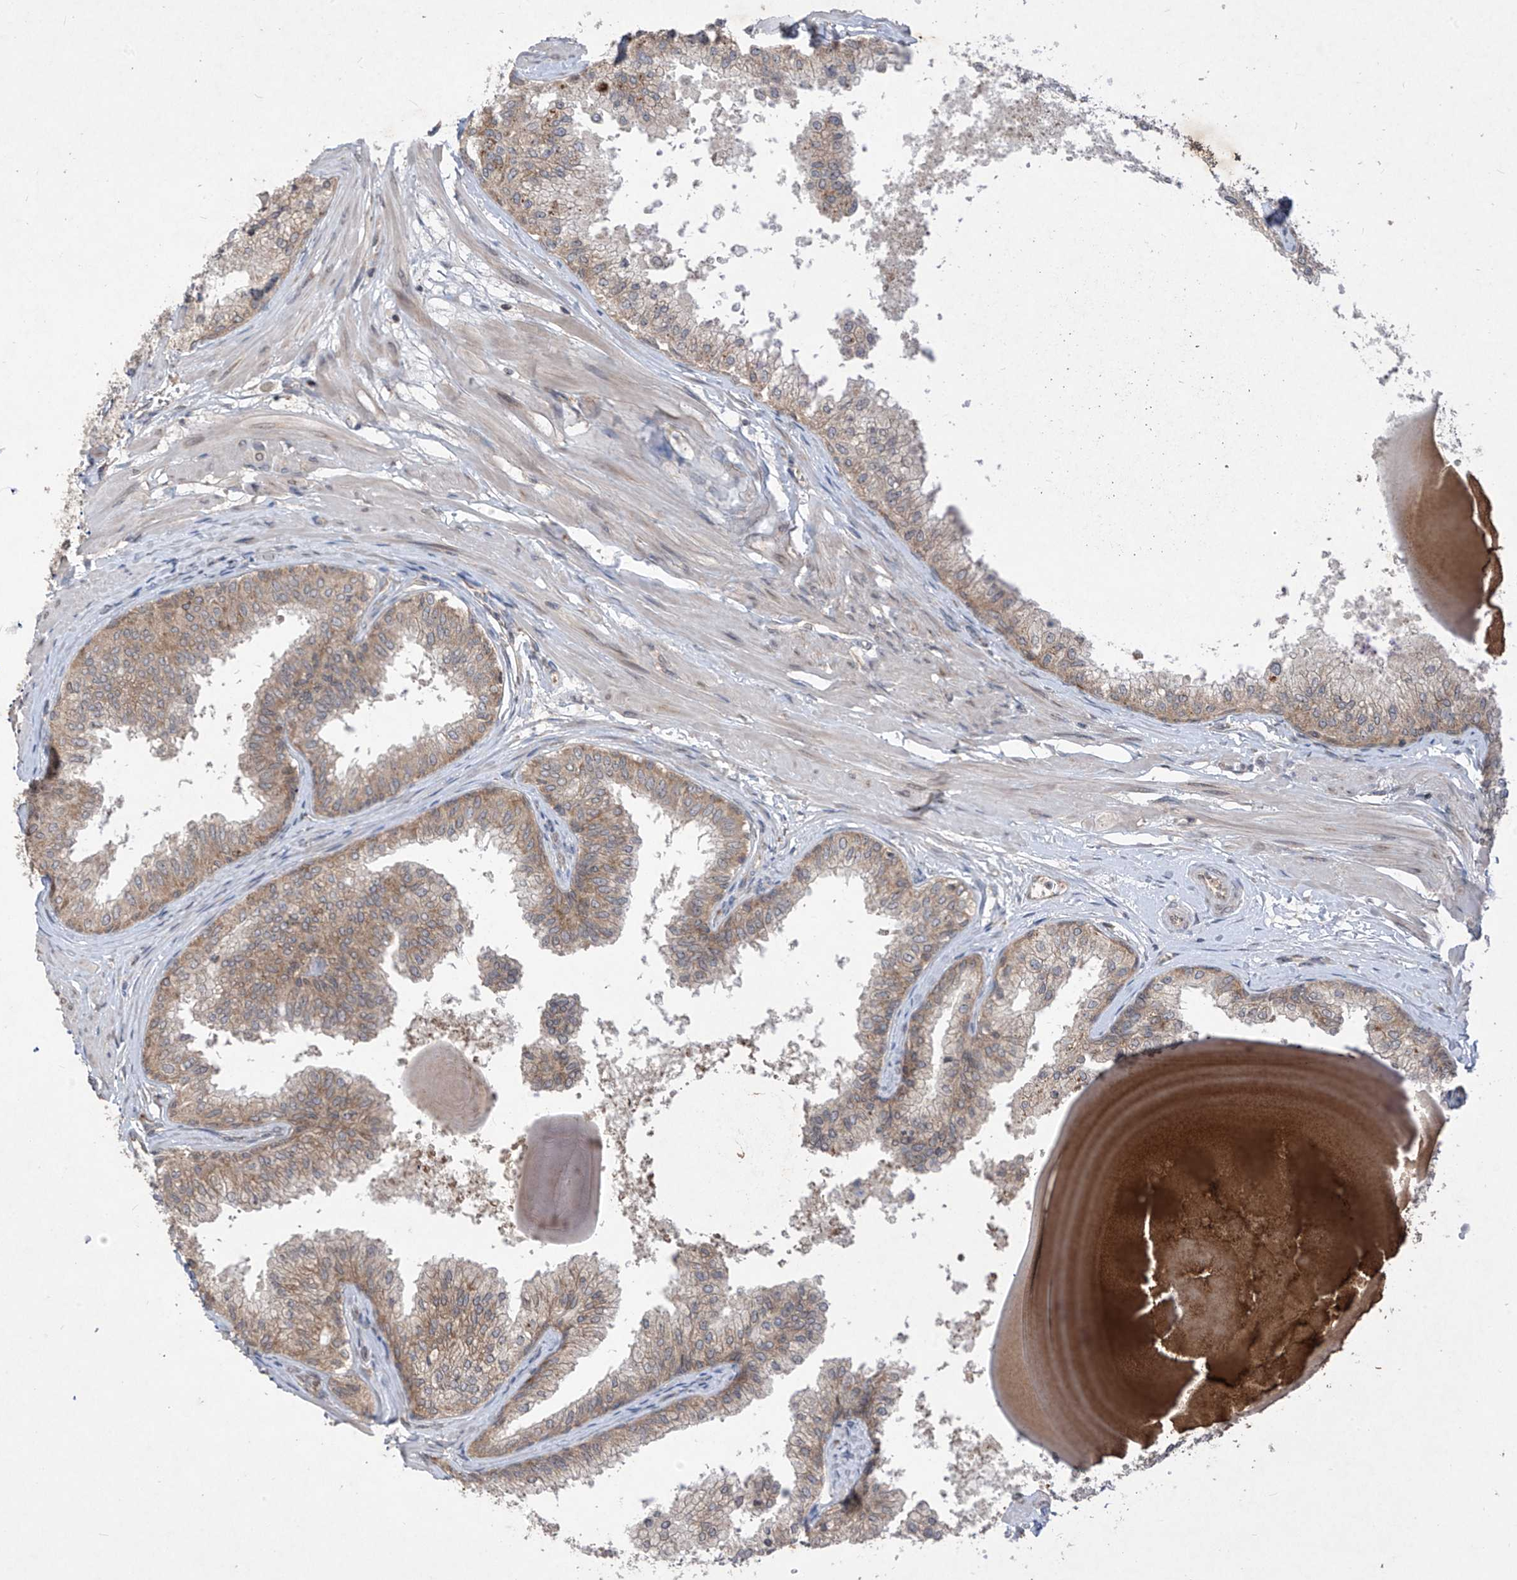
{"staining": {"intensity": "moderate", "quantity": "25%-75%", "location": "cytoplasmic/membranous"}, "tissue": "prostate", "cell_type": "Glandular cells", "image_type": "normal", "snomed": [{"axis": "morphology", "description": "Normal tissue, NOS"}, {"axis": "topography", "description": "Prostate"}], "caption": "A brown stain shows moderate cytoplasmic/membranous positivity of a protein in glandular cells of normal human prostate. The staining was performed using DAB to visualize the protein expression in brown, while the nuclei were stained in blue with hematoxylin (Magnification: 20x).", "gene": "RPL34", "patient": {"sex": "male", "age": 48}}